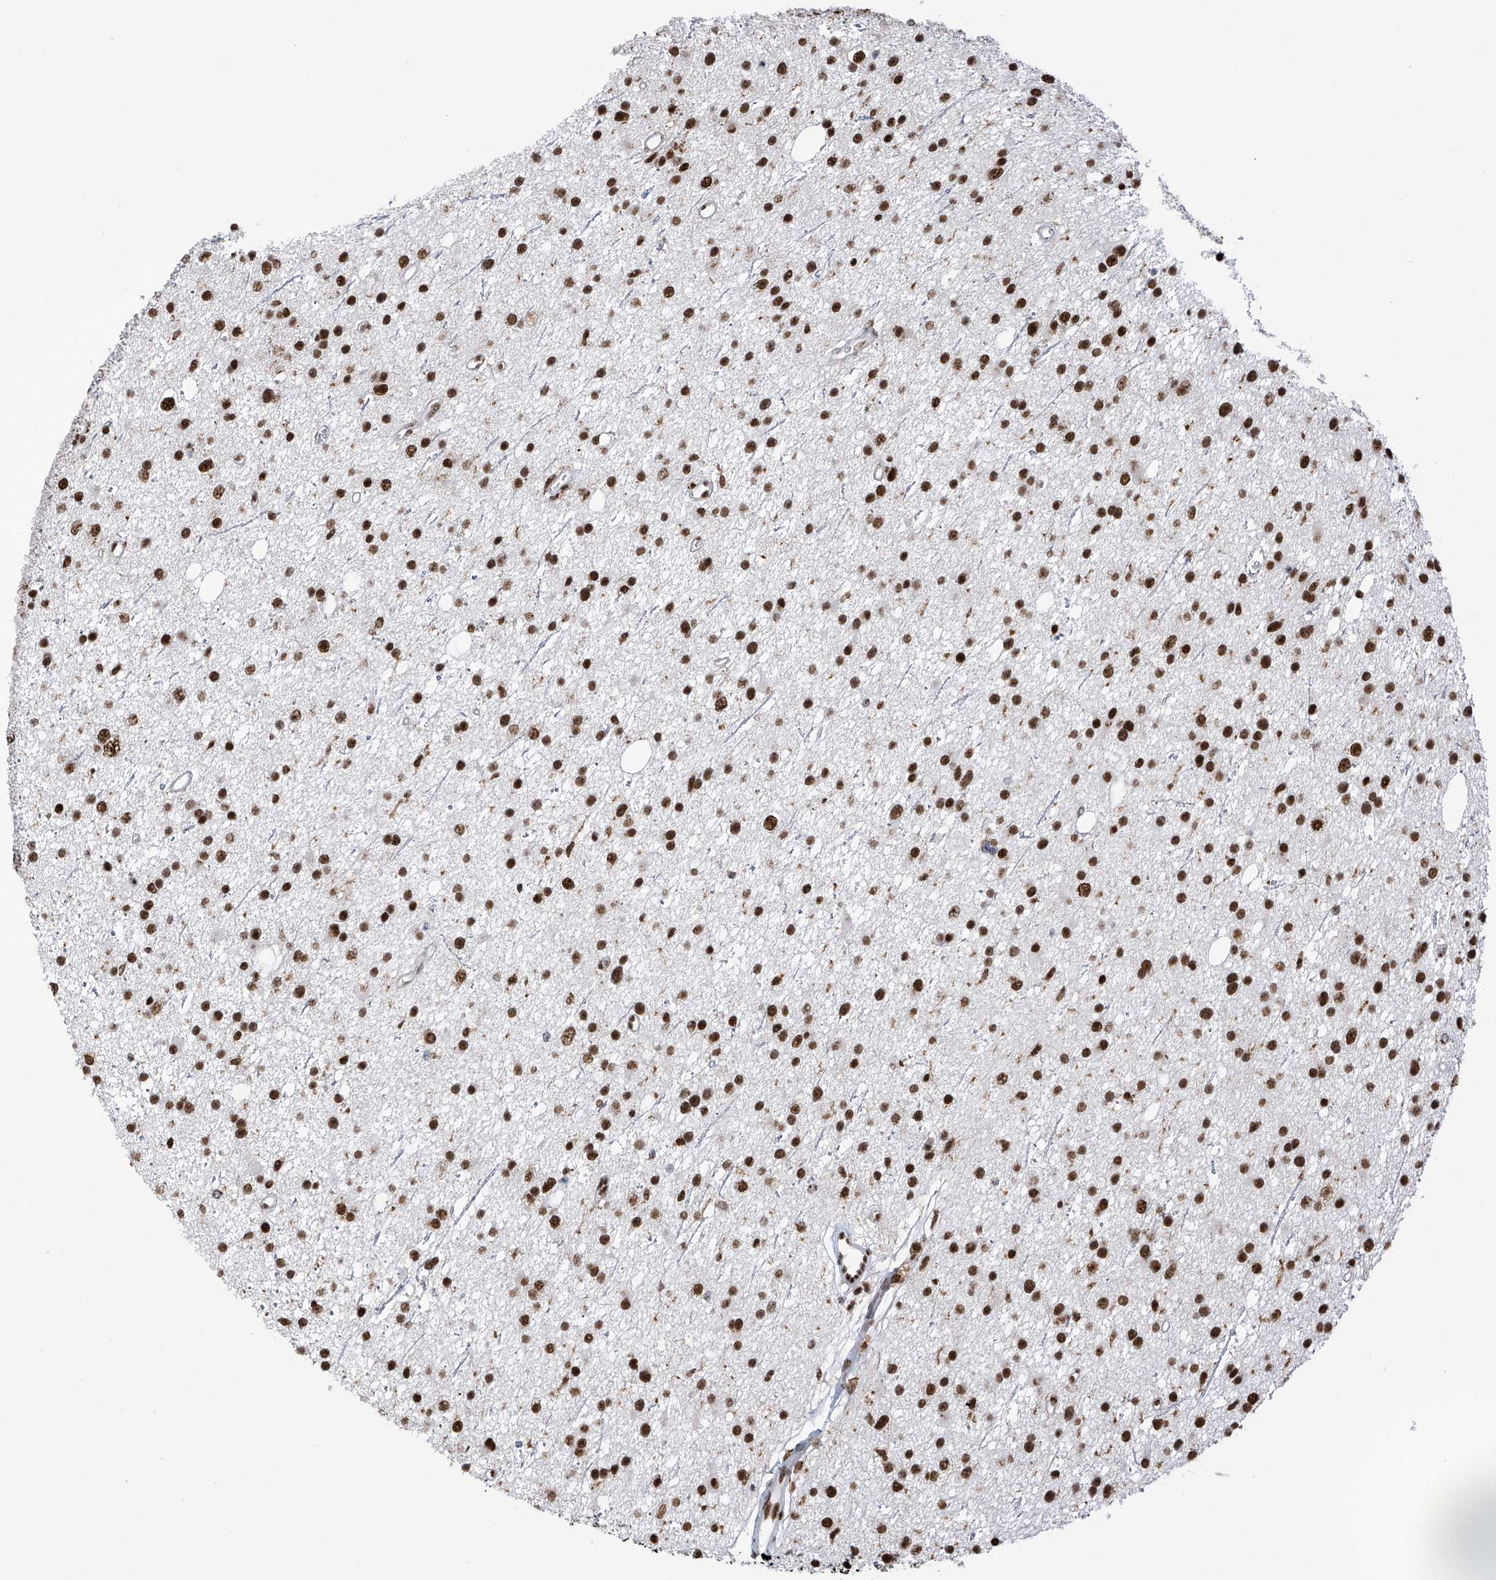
{"staining": {"intensity": "strong", "quantity": ">75%", "location": "nuclear"}, "tissue": "glioma", "cell_type": "Tumor cells", "image_type": "cancer", "snomed": [{"axis": "morphology", "description": "Glioma, malignant, Low grade"}, {"axis": "topography", "description": "Cerebral cortex"}], "caption": "Strong nuclear protein positivity is identified in approximately >75% of tumor cells in malignant glioma (low-grade). Using DAB (3,3'-diaminobenzidine) (brown) and hematoxylin (blue) stains, captured at high magnification using brightfield microscopy.", "gene": "APLF", "patient": {"sex": "female", "age": 39}}